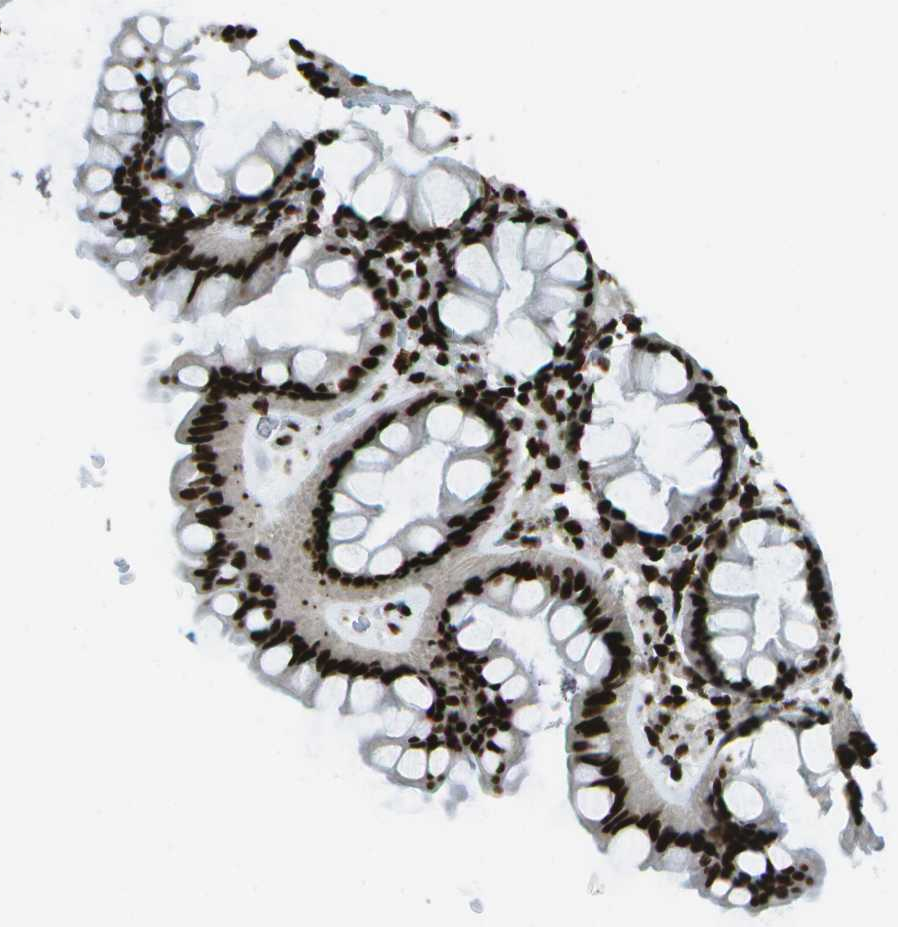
{"staining": {"intensity": "strong", "quantity": ">75%", "location": "nuclear"}, "tissue": "colon", "cell_type": "Endothelial cells", "image_type": "normal", "snomed": [{"axis": "morphology", "description": "Normal tissue, NOS"}, {"axis": "topography", "description": "Colon"}], "caption": "High-power microscopy captured an immunohistochemistry photomicrograph of normal colon, revealing strong nuclear expression in about >75% of endothelial cells.", "gene": "GLYR1", "patient": {"sex": "female", "age": 55}}